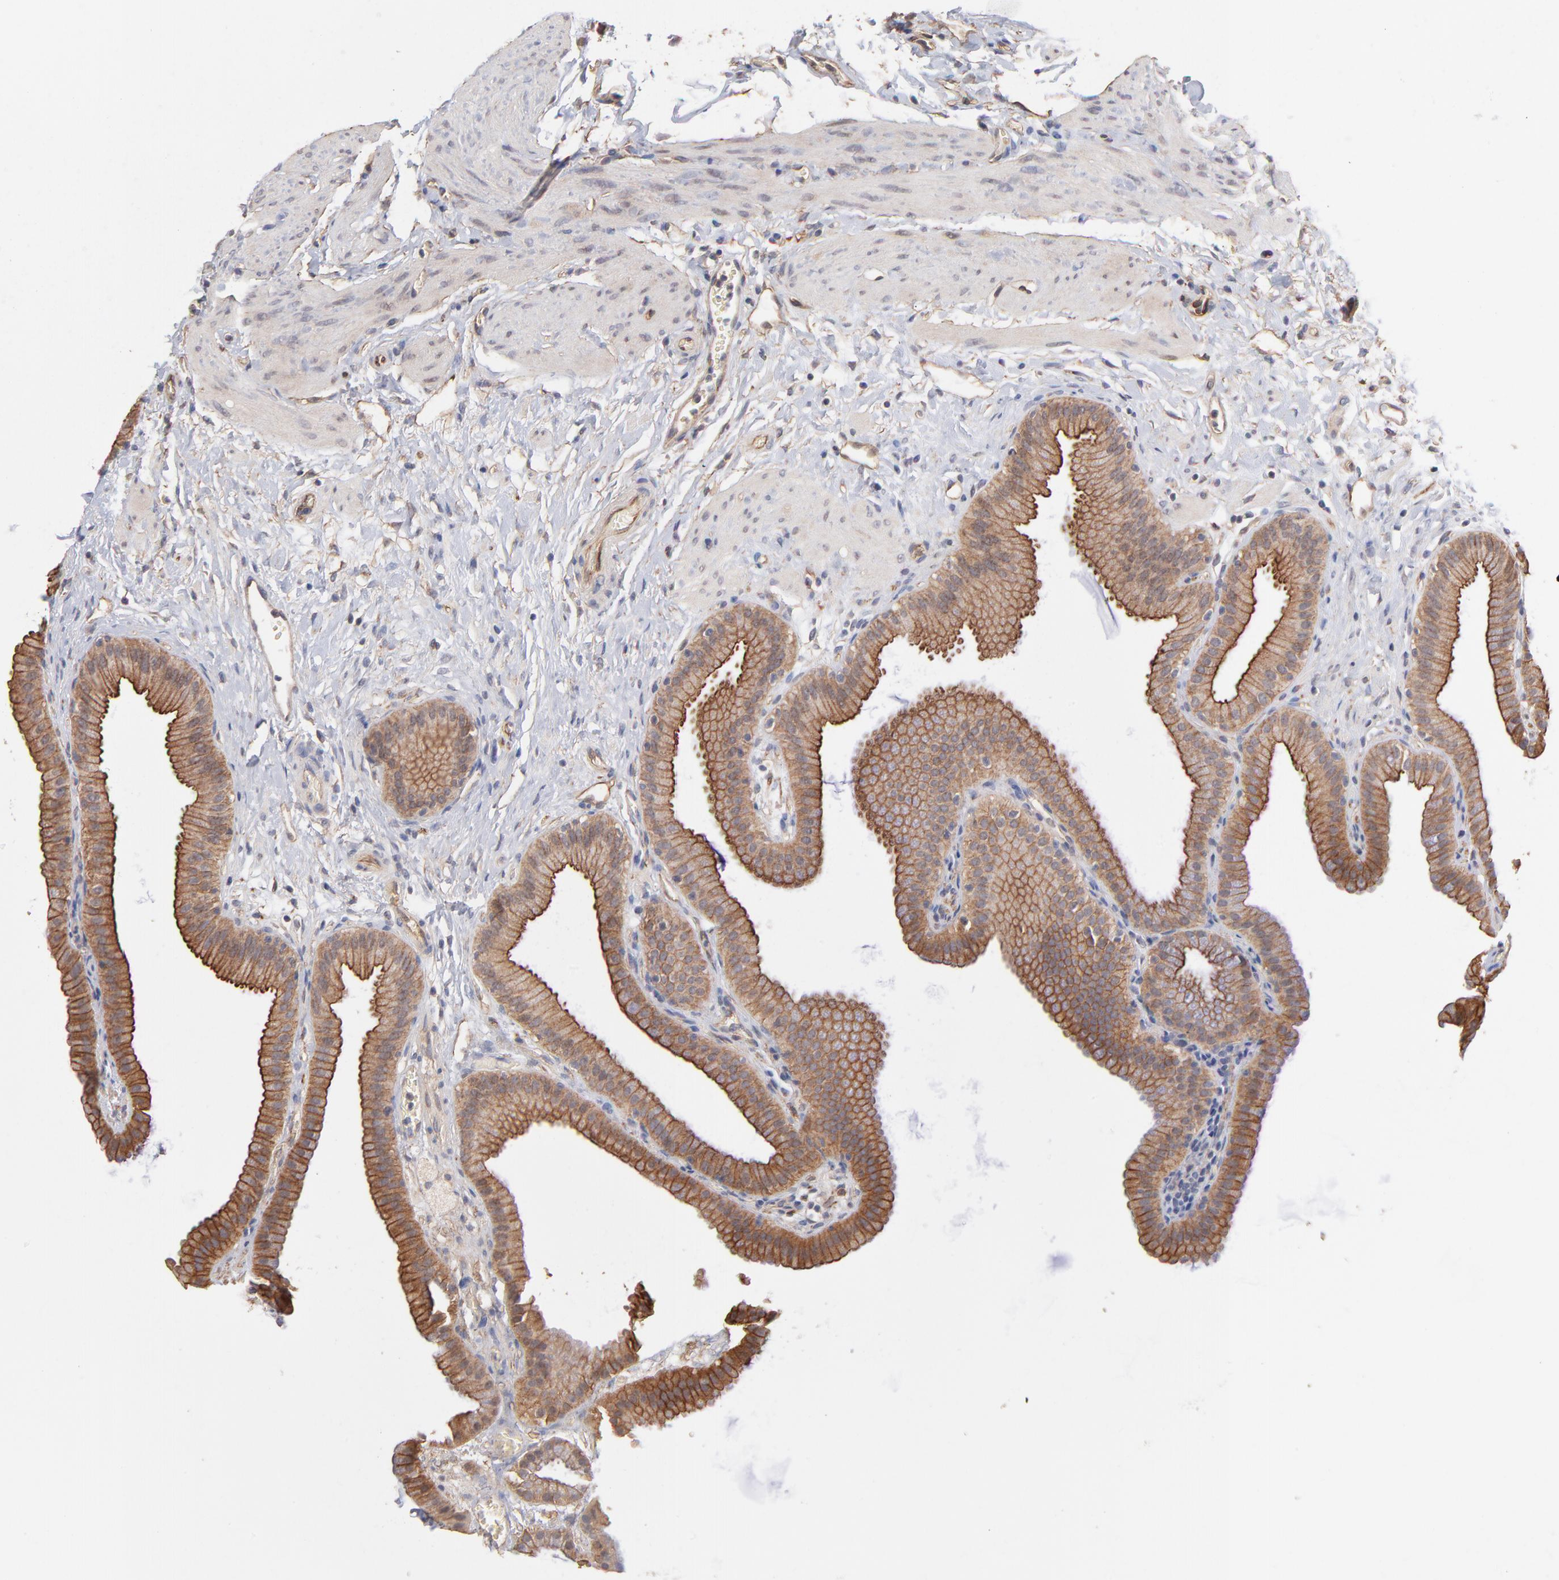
{"staining": {"intensity": "strong", "quantity": ">75%", "location": "cytoplasmic/membranous"}, "tissue": "gallbladder", "cell_type": "Glandular cells", "image_type": "normal", "snomed": [{"axis": "morphology", "description": "Normal tissue, NOS"}, {"axis": "topography", "description": "Gallbladder"}], "caption": "Glandular cells exhibit high levels of strong cytoplasmic/membranous expression in approximately >75% of cells in normal gallbladder.", "gene": "STAP2", "patient": {"sex": "female", "age": 63}}